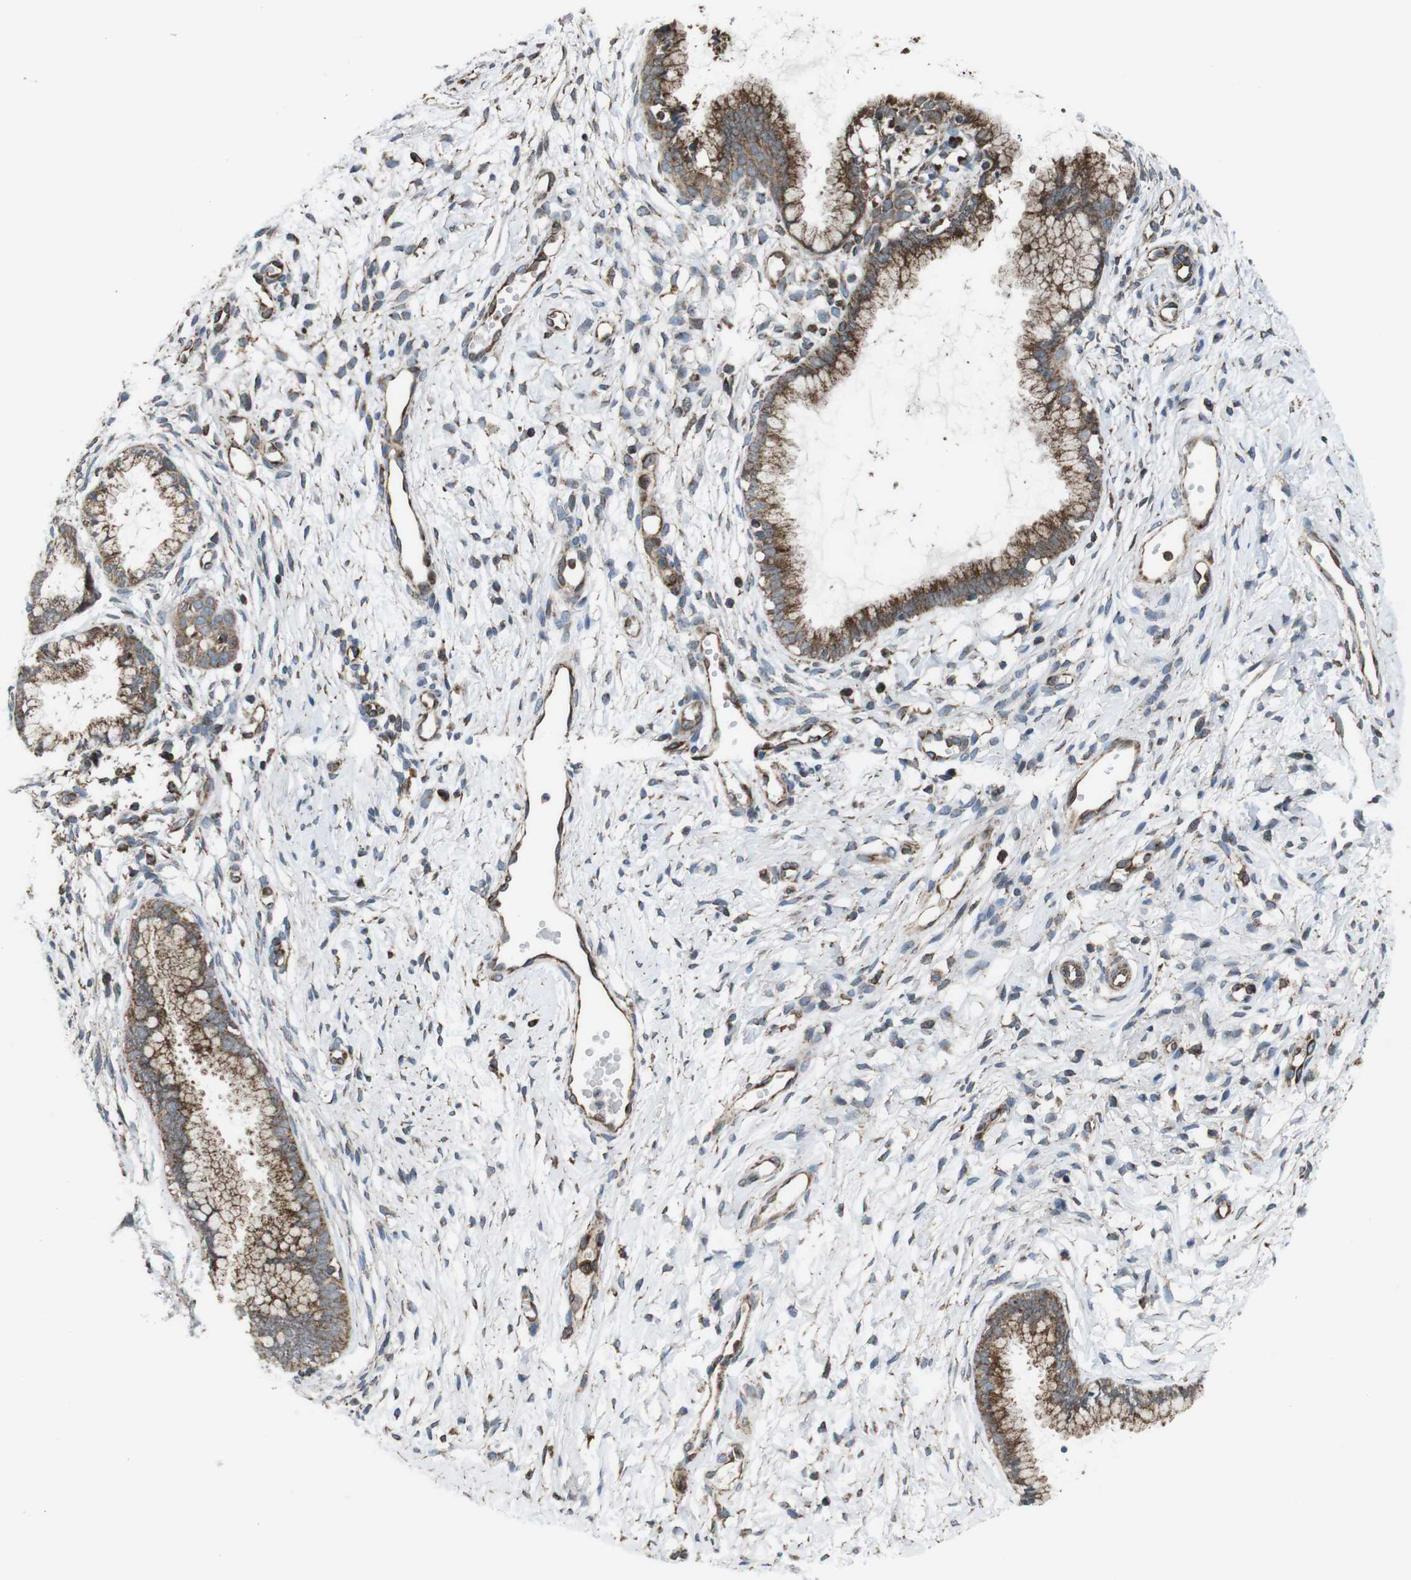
{"staining": {"intensity": "moderate", "quantity": ">75%", "location": "cytoplasmic/membranous"}, "tissue": "cervix", "cell_type": "Glandular cells", "image_type": "normal", "snomed": [{"axis": "morphology", "description": "Normal tissue, NOS"}, {"axis": "topography", "description": "Cervix"}], "caption": "IHC image of unremarkable cervix stained for a protein (brown), which reveals medium levels of moderate cytoplasmic/membranous staining in about >75% of glandular cells.", "gene": "GIMAP8", "patient": {"sex": "female", "age": 65}}